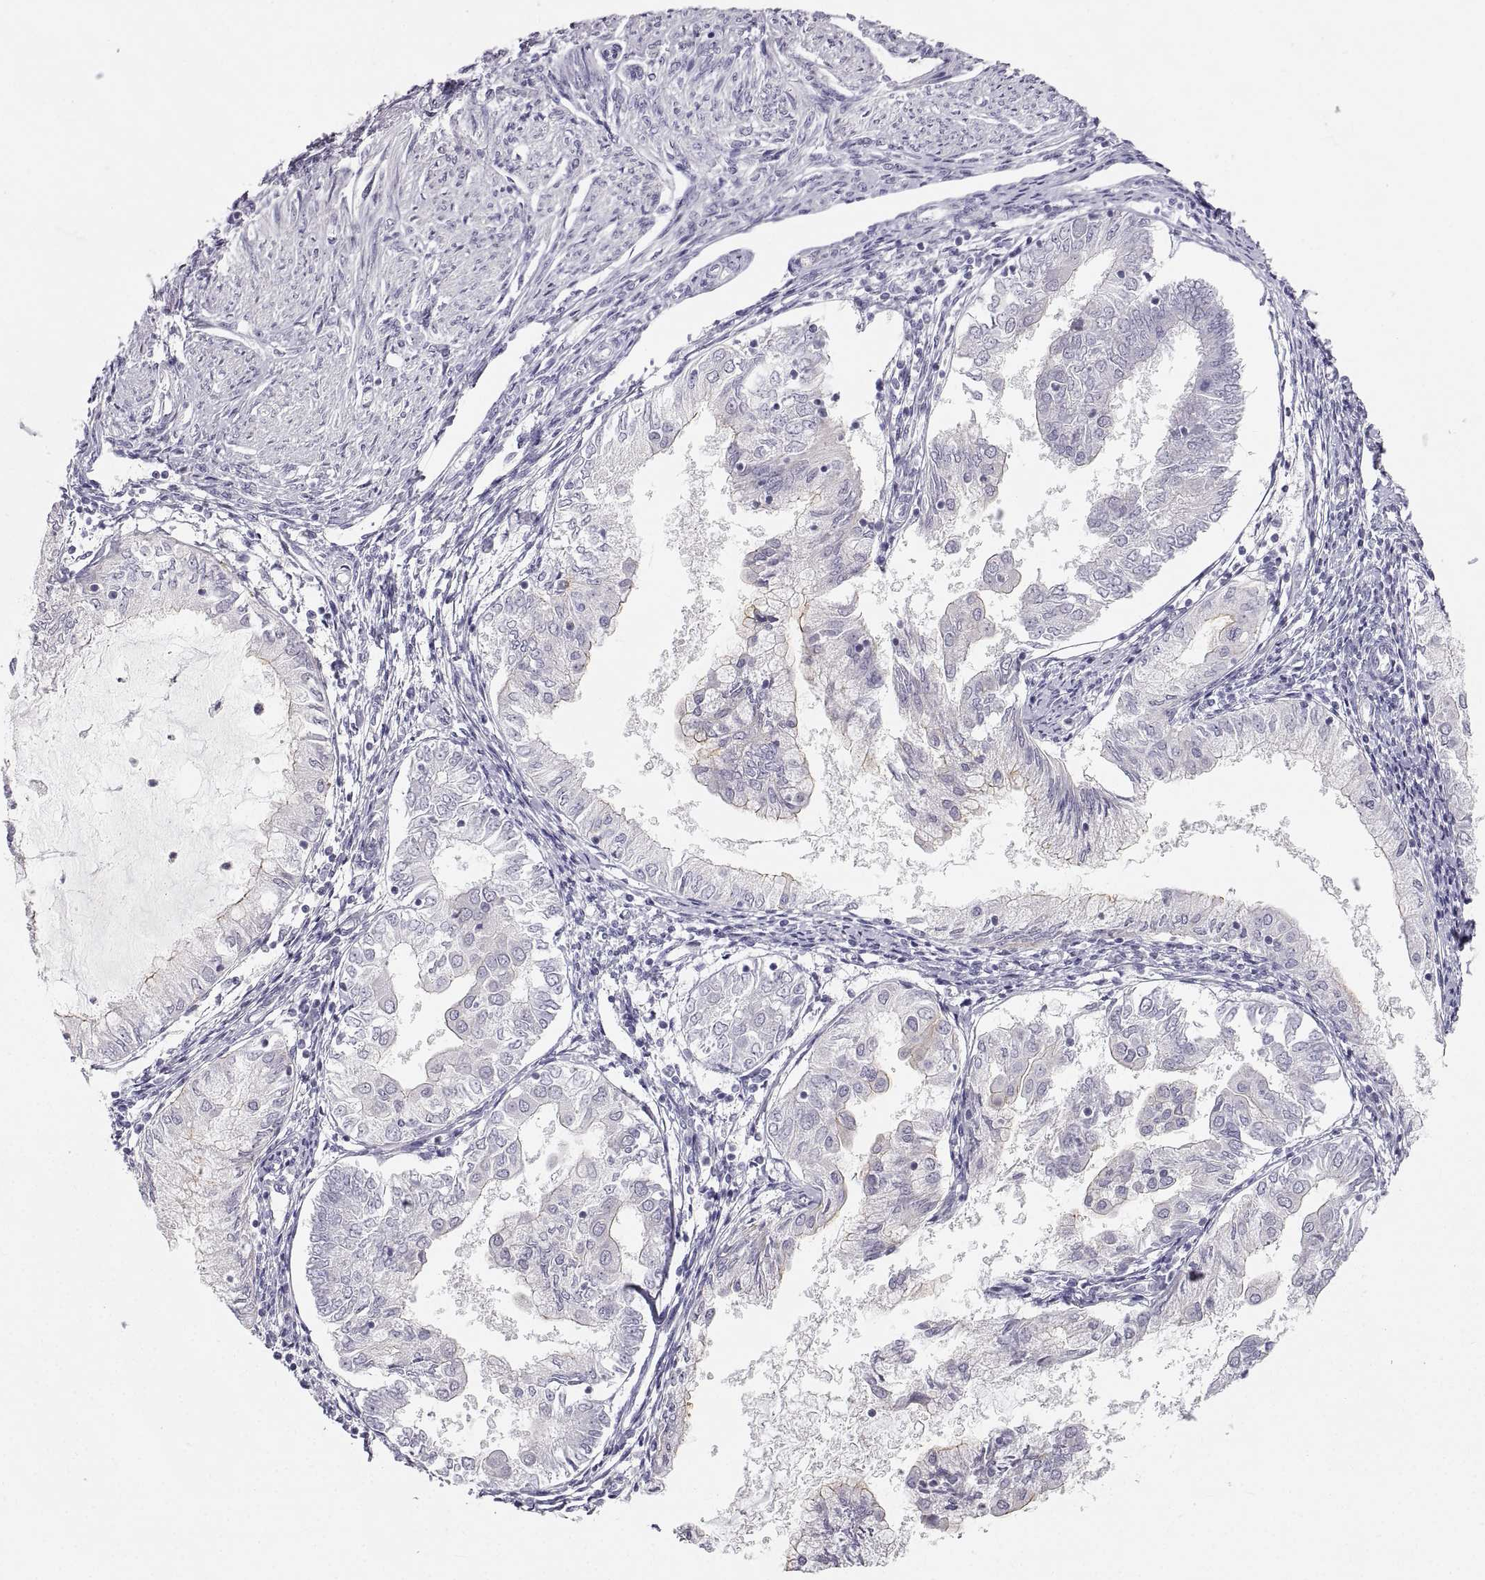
{"staining": {"intensity": "weak", "quantity": "<25%", "location": "cytoplasmic/membranous"}, "tissue": "endometrial cancer", "cell_type": "Tumor cells", "image_type": "cancer", "snomed": [{"axis": "morphology", "description": "Adenocarcinoma, NOS"}, {"axis": "topography", "description": "Endometrium"}], "caption": "The photomicrograph displays no significant expression in tumor cells of adenocarcinoma (endometrial).", "gene": "ZNF185", "patient": {"sex": "female", "age": 68}}